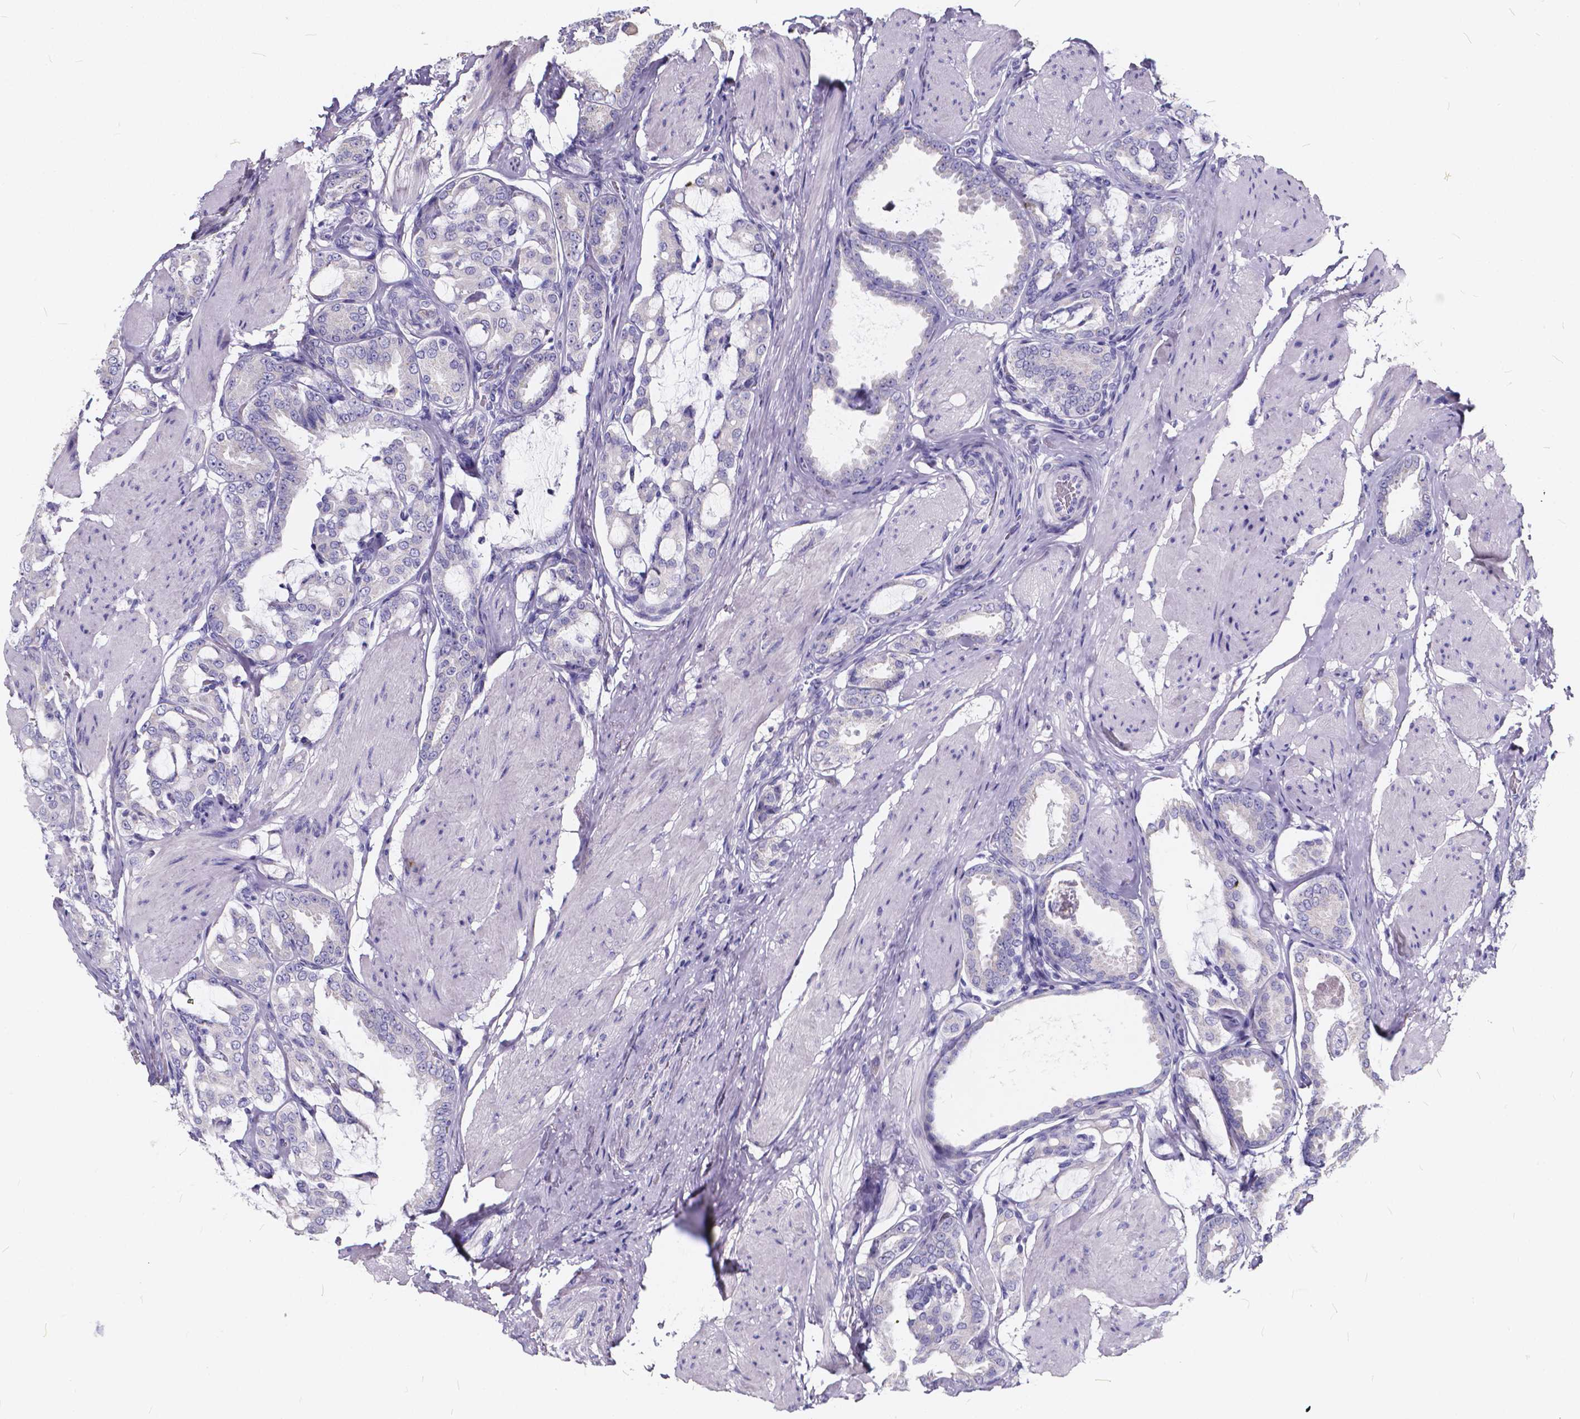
{"staining": {"intensity": "negative", "quantity": "none", "location": "none"}, "tissue": "prostate cancer", "cell_type": "Tumor cells", "image_type": "cancer", "snomed": [{"axis": "morphology", "description": "Adenocarcinoma, High grade"}, {"axis": "topography", "description": "Prostate"}], "caption": "Human prostate cancer stained for a protein using immunohistochemistry (IHC) exhibits no staining in tumor cells.", "gene": "SPEF2", "patient": {"sex": "male", "age": 63}}